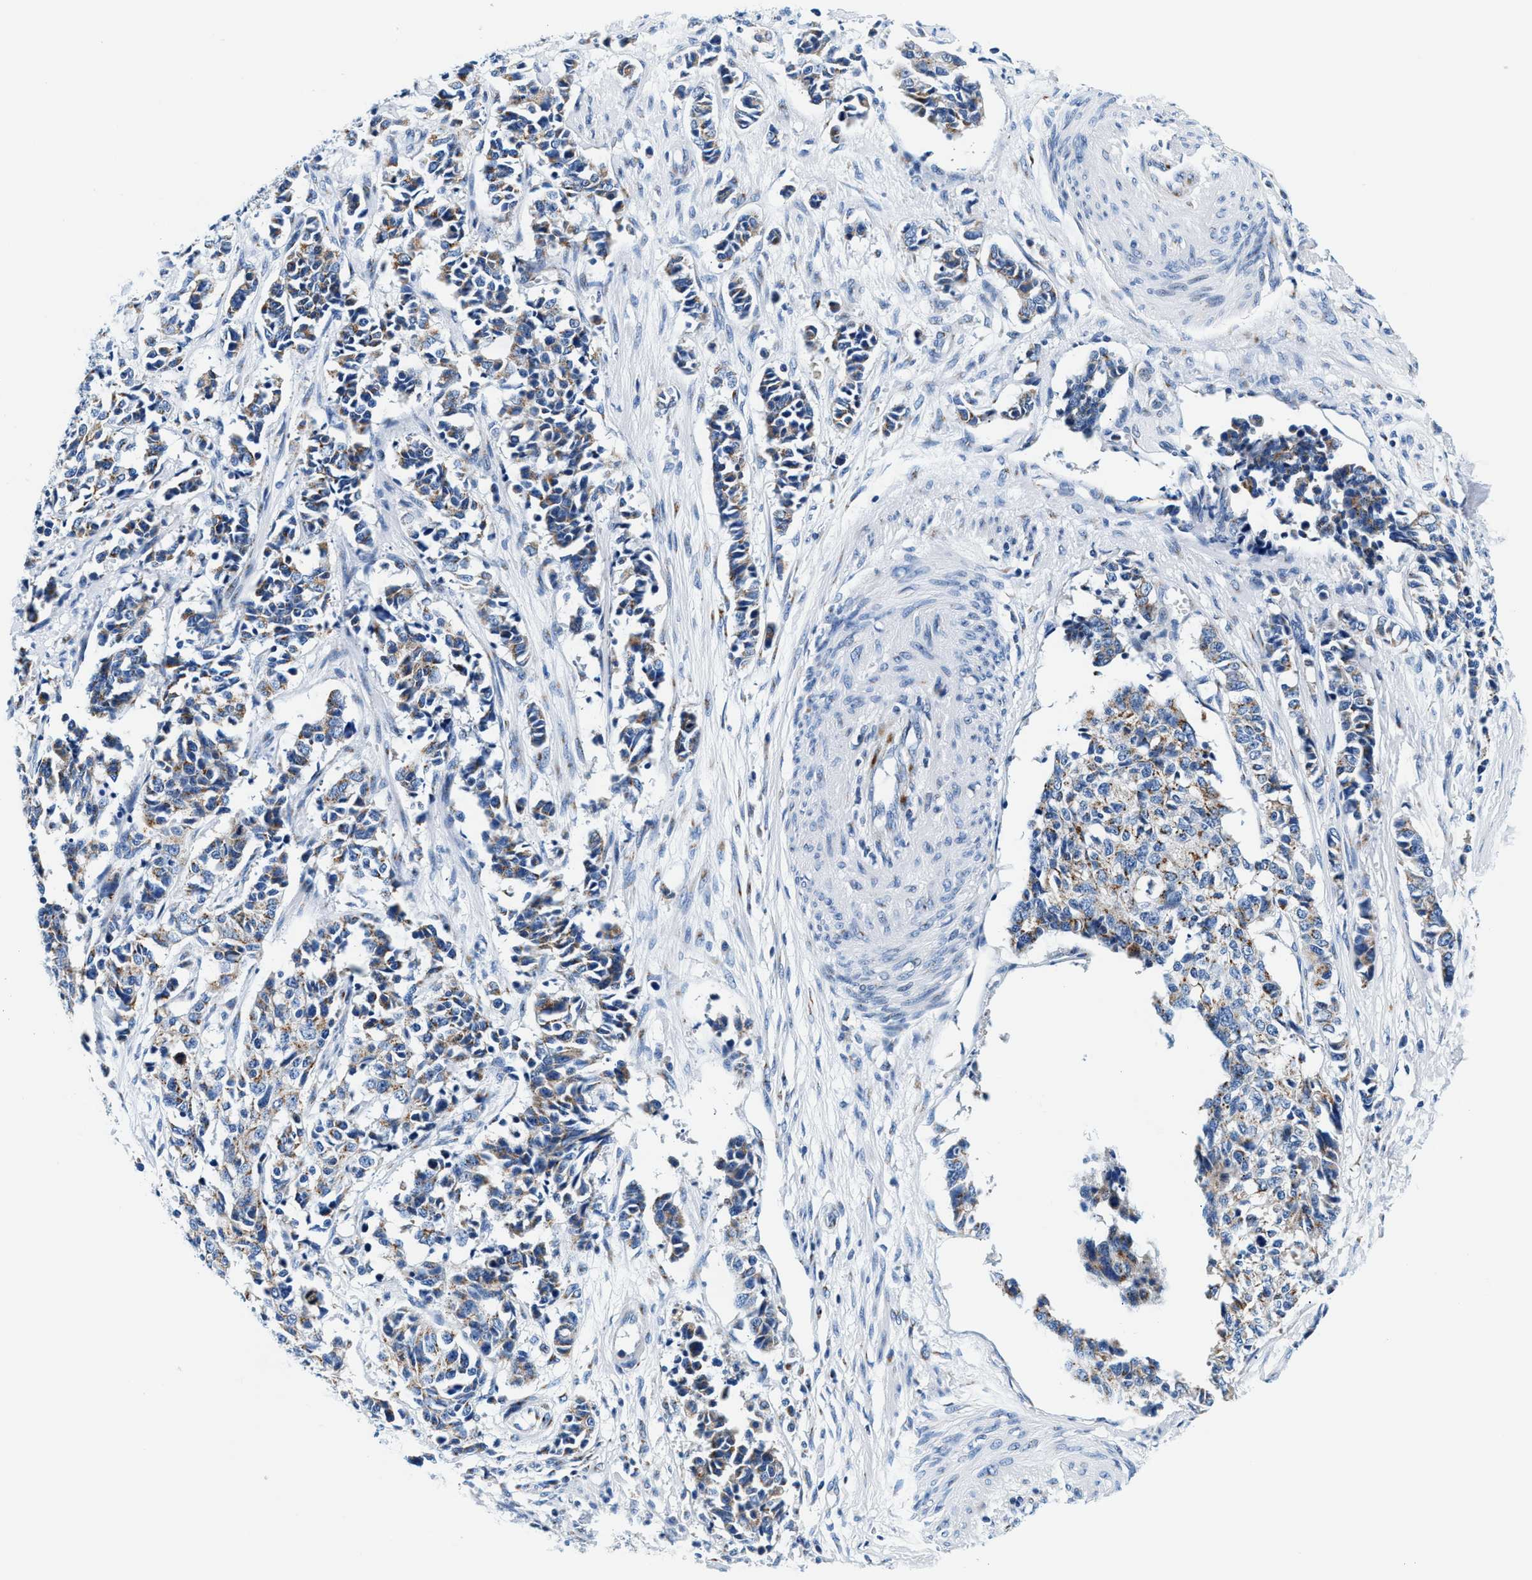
{"staining": {"intensity": "weak", "quantity": "25%-75%", "location": "cytoplasmic/membranous"}, "tissue": "cervical cancer", "cell_type": "Tumor cells", "image_type": "cancer", "snomed": [{"axis": "morphology", "description": "Normal tissue, NOS"}, {"axis": "morphology", "description": "Squamous cell carcinoma, NOS"}, {"axis": "topography", "description": "Cervix"}], "caption": "Cervical cancer (squamous cell carcinoma) stained with immunohistochemistry demonstrates weak cytoplasmic/membranous positivity in approximately 25%-75% of tumor cells.", "gene": "VPS53", "patient": {"sex": "female", "age": 35}}